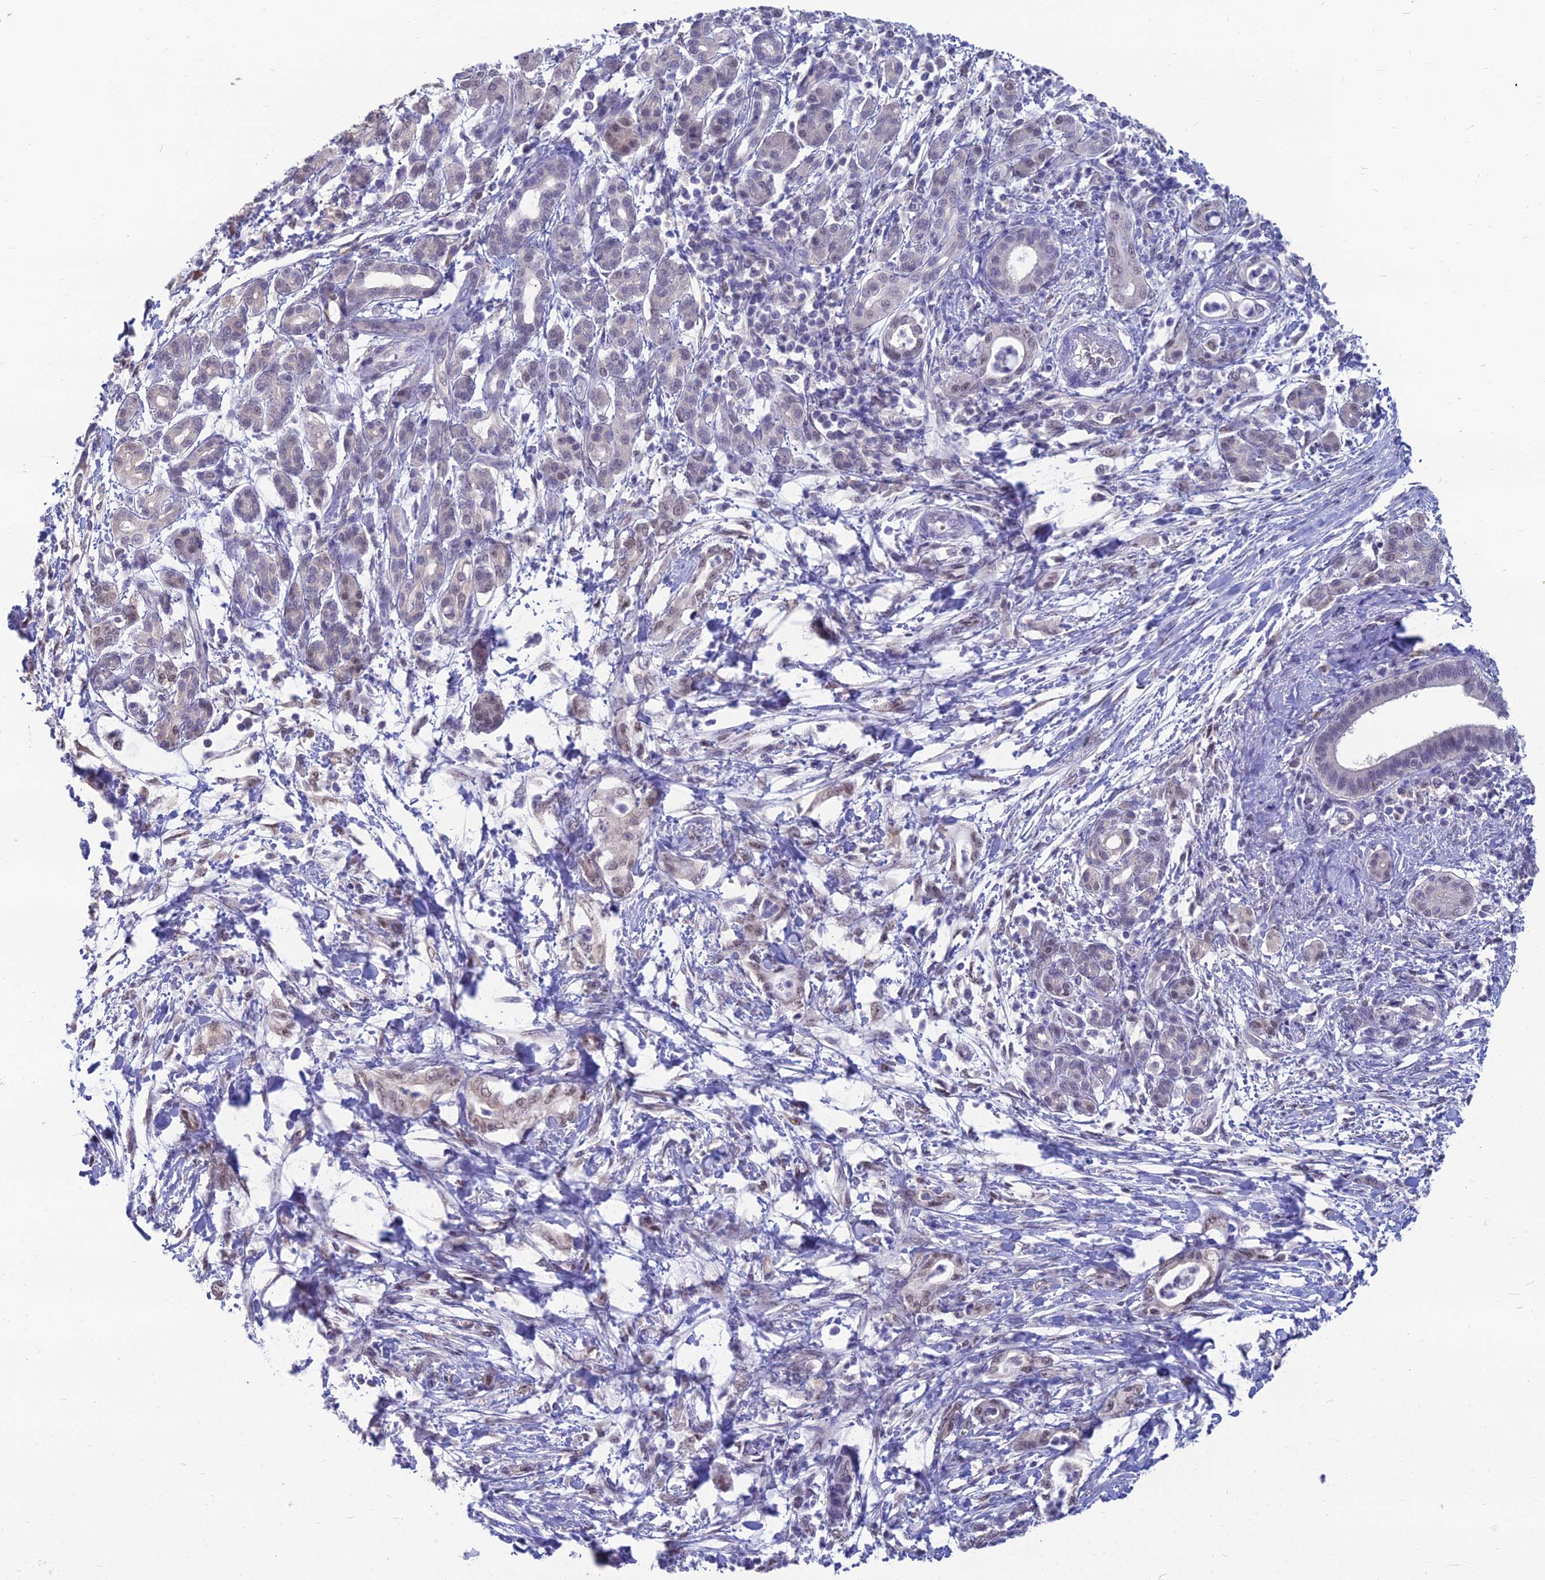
{"staining": {"intensity": "weak", "quantity": "25%-75%", "location": "nuclear"}, "tissue": "pancreatic cancer", "cell_type": "Tumor cells", "image_type": "cancer", "snomed": [{"axis": "morphology", "description": "Normal tissue, NOS"}, {"axis": "morphology", "description": "Adenocarcinoma, NOS"}, {"axis": "topography", "description": "Pancreas"}], "caption": "This is a photomicrograph of IHC staining of pancreatic cancer, which shows weak expression in the nuclear of tumor cells.", "gene": "SRSF7", "patient": {"sex": "female", "age": 55}}